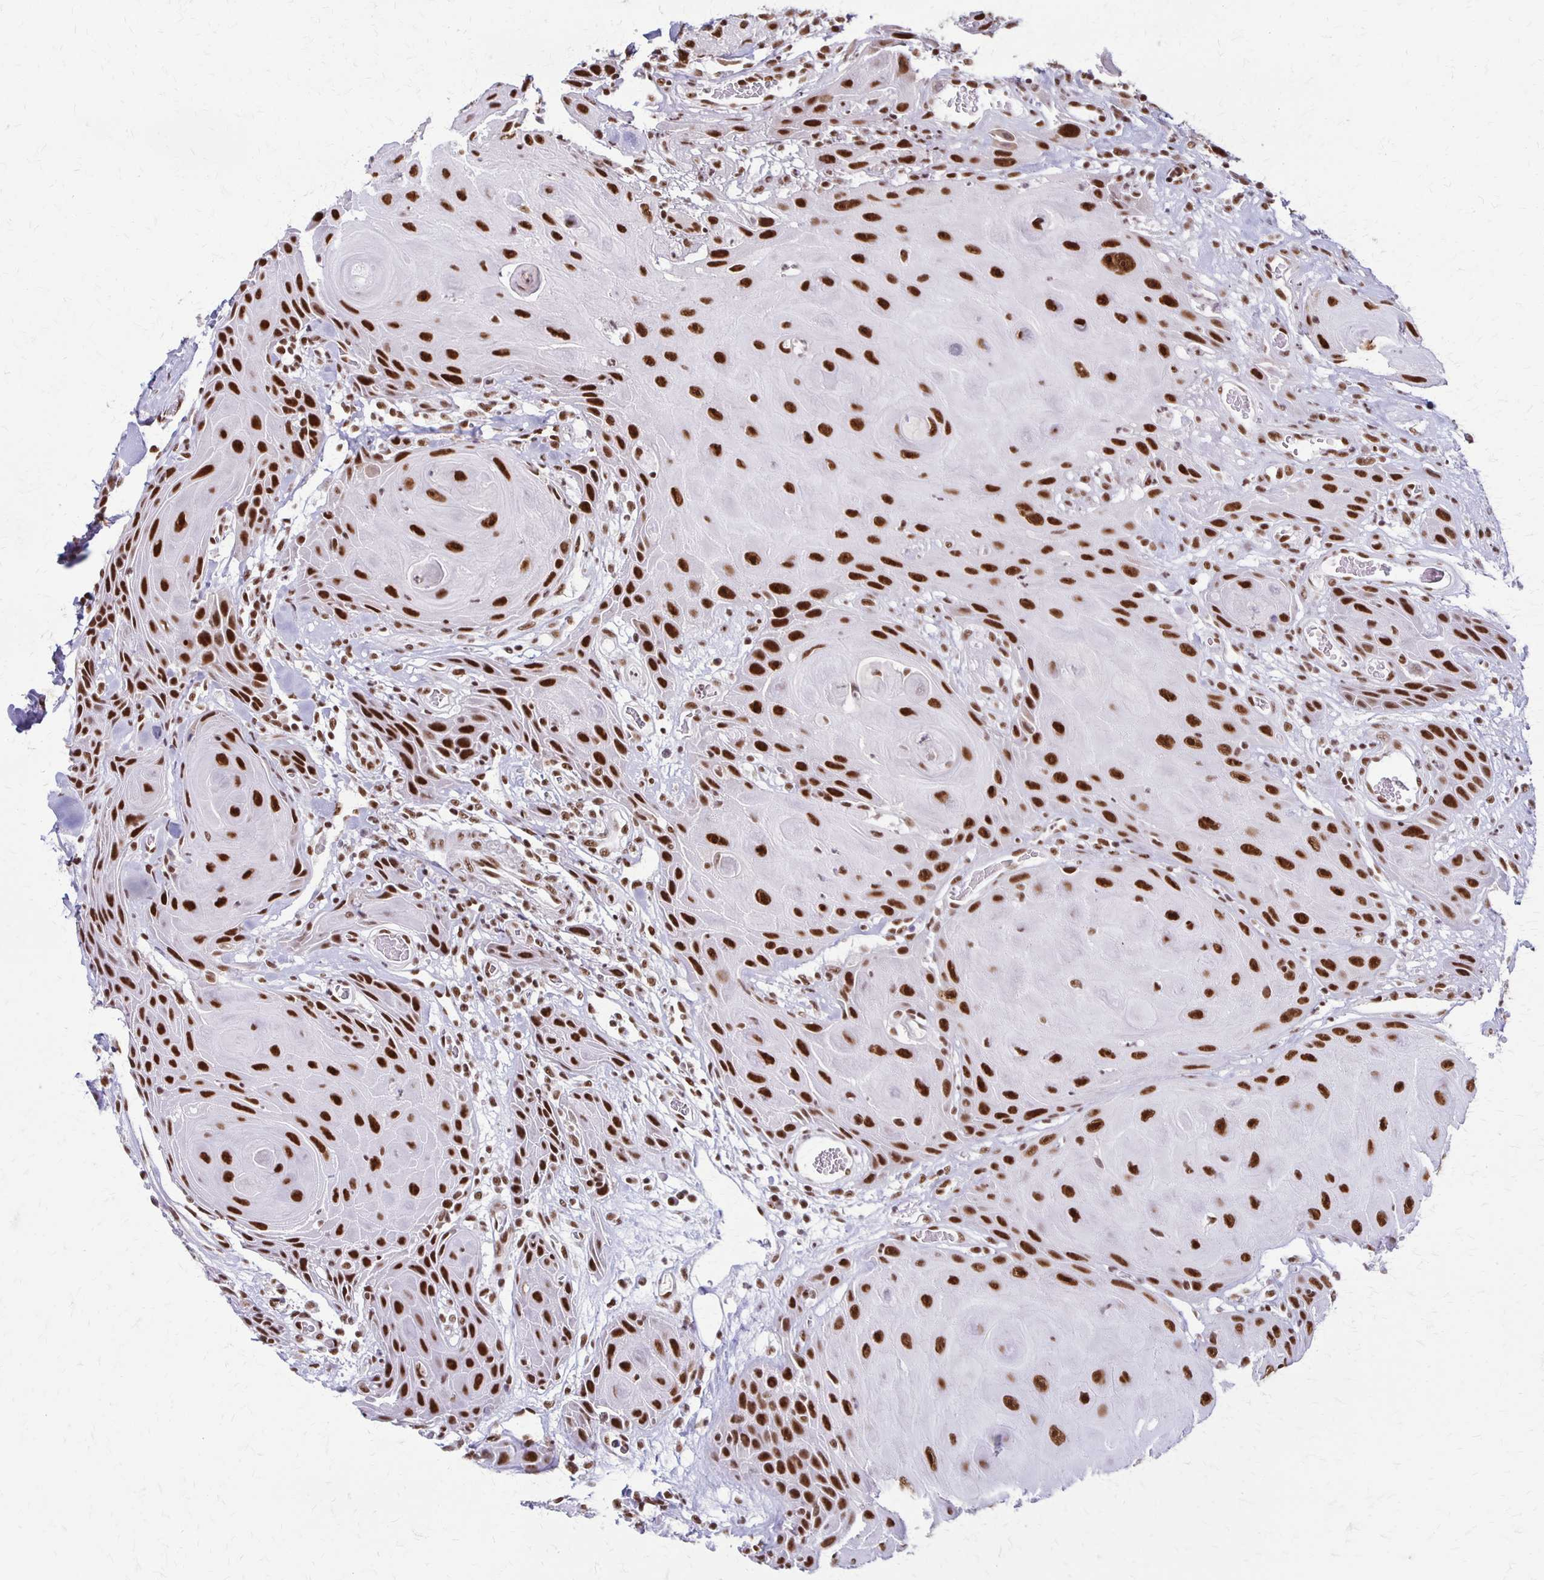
{"staining": {"intensity": "strong", "quantity": ">75%", "location": "nuclear"}, "tissue": "head and neck cancer", "cell_type": "Tumor cells", "image_type": "cancer", "snomed": [{"axis": "morphology", "description": "Squamous cell carcinoma, NOS"}, {"axis": "topography", "description": "Oral tissue"}, {"axis": "topography", "description": "Head-Neck"}], "caption": "A brown stain labels strong nuclear staining of a protein in human squamous cell carcinoma (head and neck) tumor cells.", "gene": "XRCC6", "patient": {"sex": "male", "age": 49}}